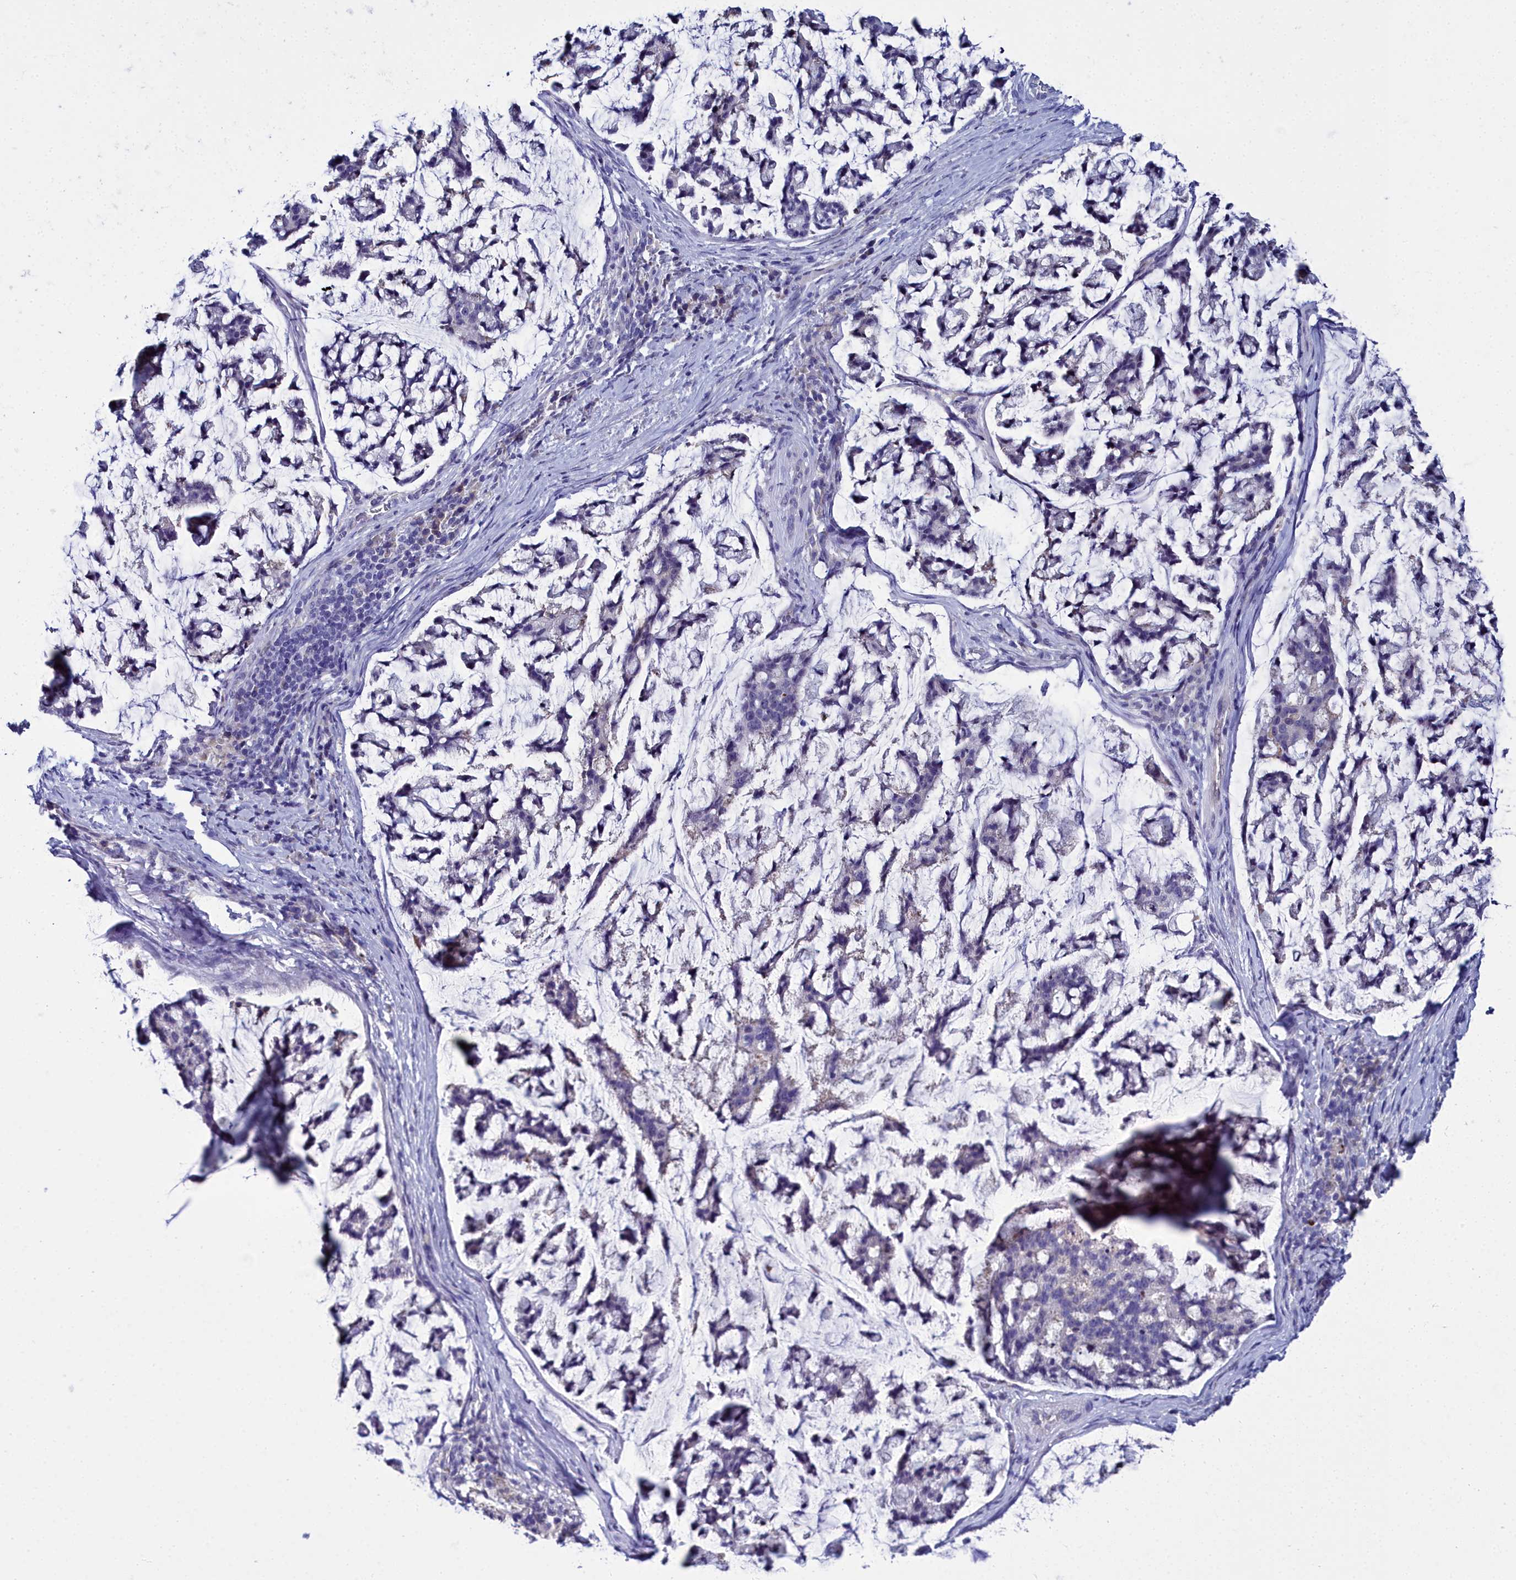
{"staining": {"intensity": "negative", "quantity": "none", "location": "none"}, "tissue": "stomach cancer", "cell_type": "Tumor cells", "image_type": "cancer", "snomed": [{"axis": "morphology", "description": "Adenocarcinoma, NOS"}, {"axis": "topography", "description": "Stomach, lower"}], "caption": "Immunohistochemistry (IHC) photomicrograph of neoplastic tissue: human adenocarcinoma (stomach) stained with DAB shows no significant protein expression in tumor cells. The staining was performed using DAB to visualize the protein expression in brown, while the nuclei were stained in blue with hematoxylin (Magnification: 20x).", "gene": "ELAPOR2", "patient": {"sex": "male", "age": 67}}